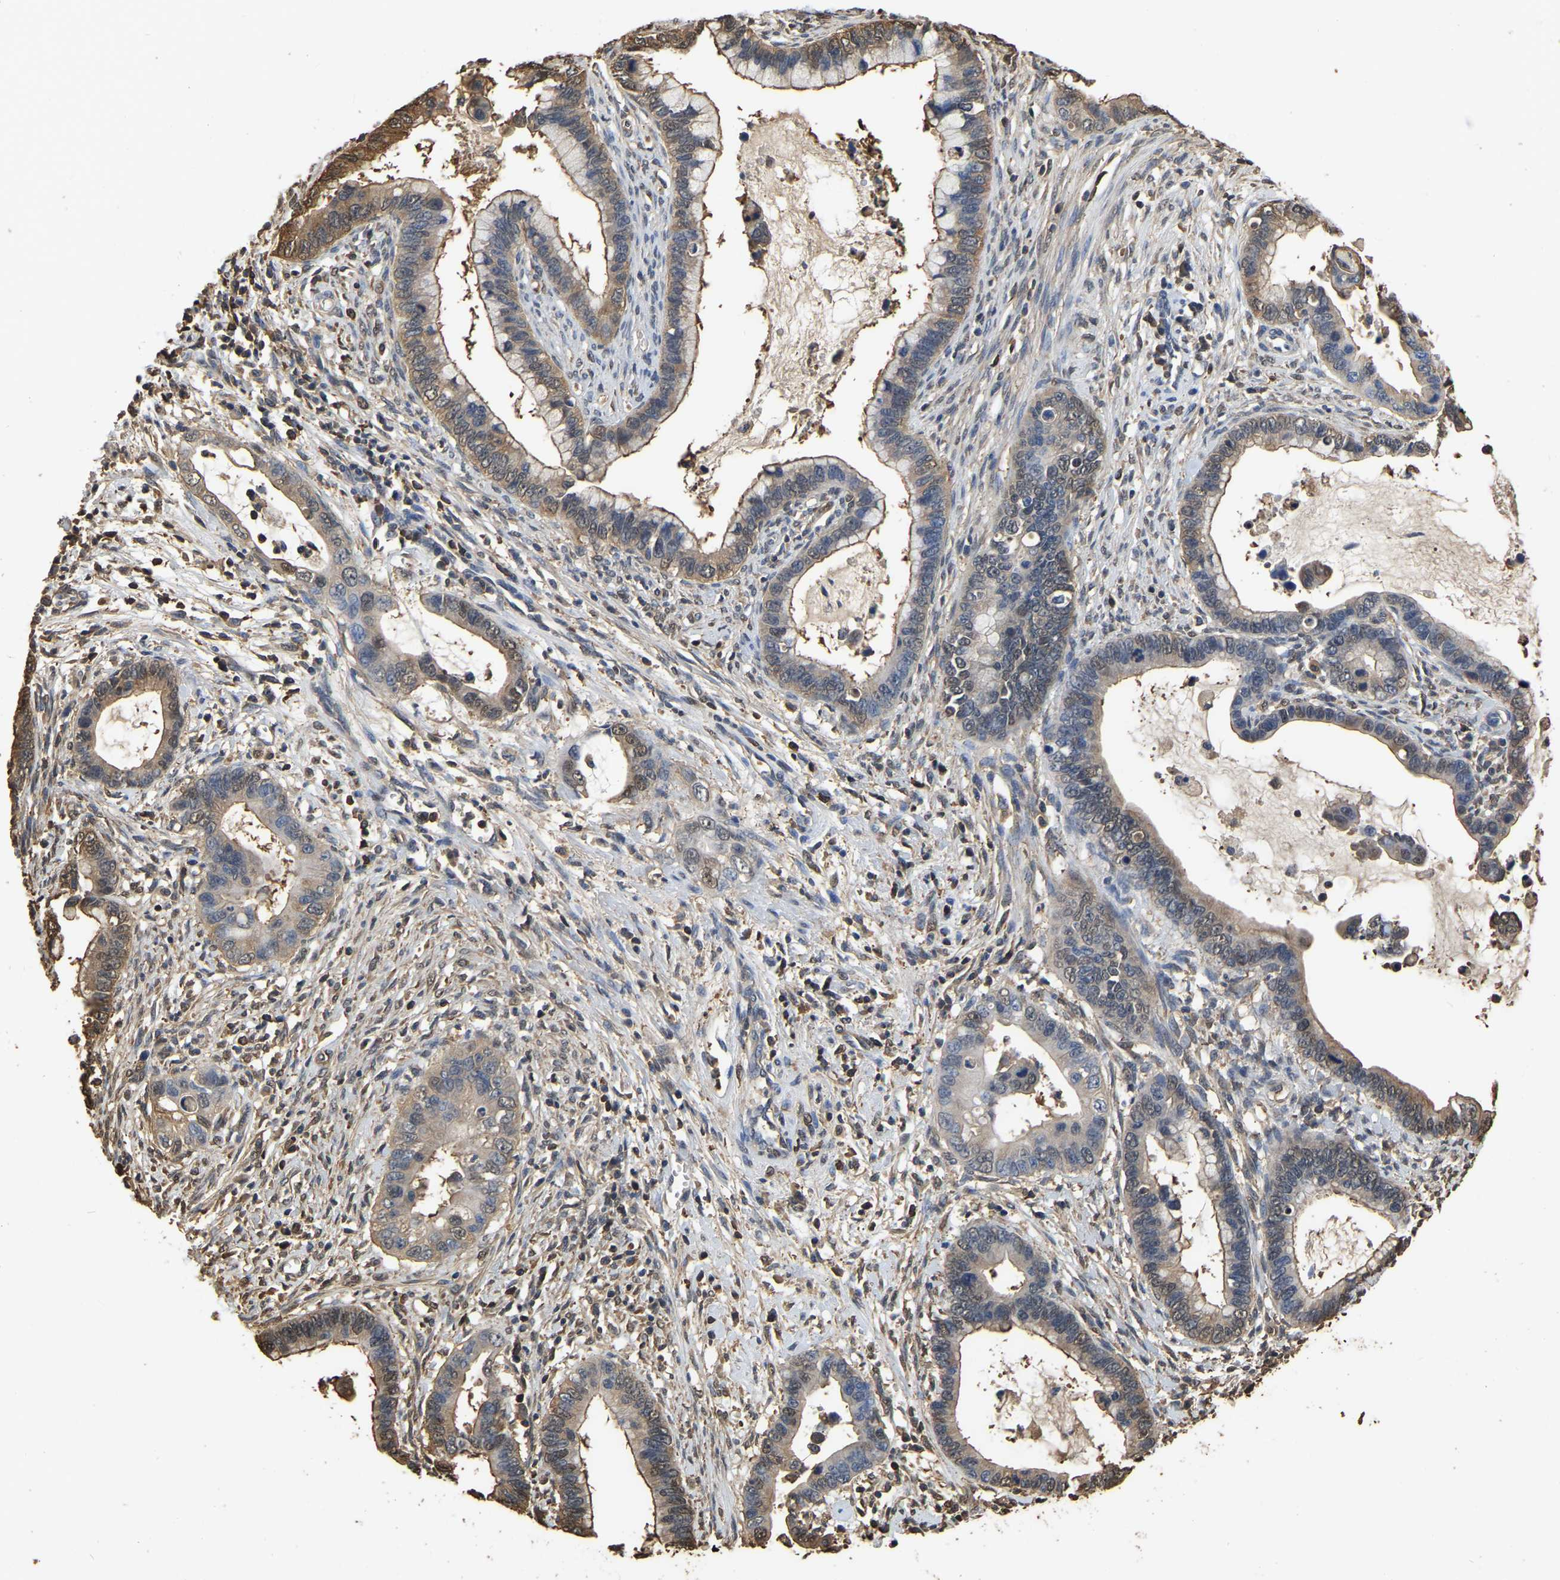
{"staining": {"intensity": "moderate", "quantity": ">75%", "location": "cytoplasmic/membranous"}, "tissue": "cervical cancer", "cell_type": "Tumor cells", "image_type": "cancer", "snomed": [{"axis": "morphology", "description": "Adenocarcinoma, NOS"}, {"axis": "topography", "description": "Cervix"}], "caption": "High-magnification brightfield microscopy of adenocarcinoma (cervical) stained with DAB (brown) and counterstained with hematoxylin (blue). tumor cells exhibit moderate cytoplasmic/membranous expression is present in approximately>75% of cells. (DAB (3,3'-diaminobenzidine) = brown stain, brightfield microscopy at high magnification).", "gene": "LDHB", "patient": {"sex": "female", "age": 44}}